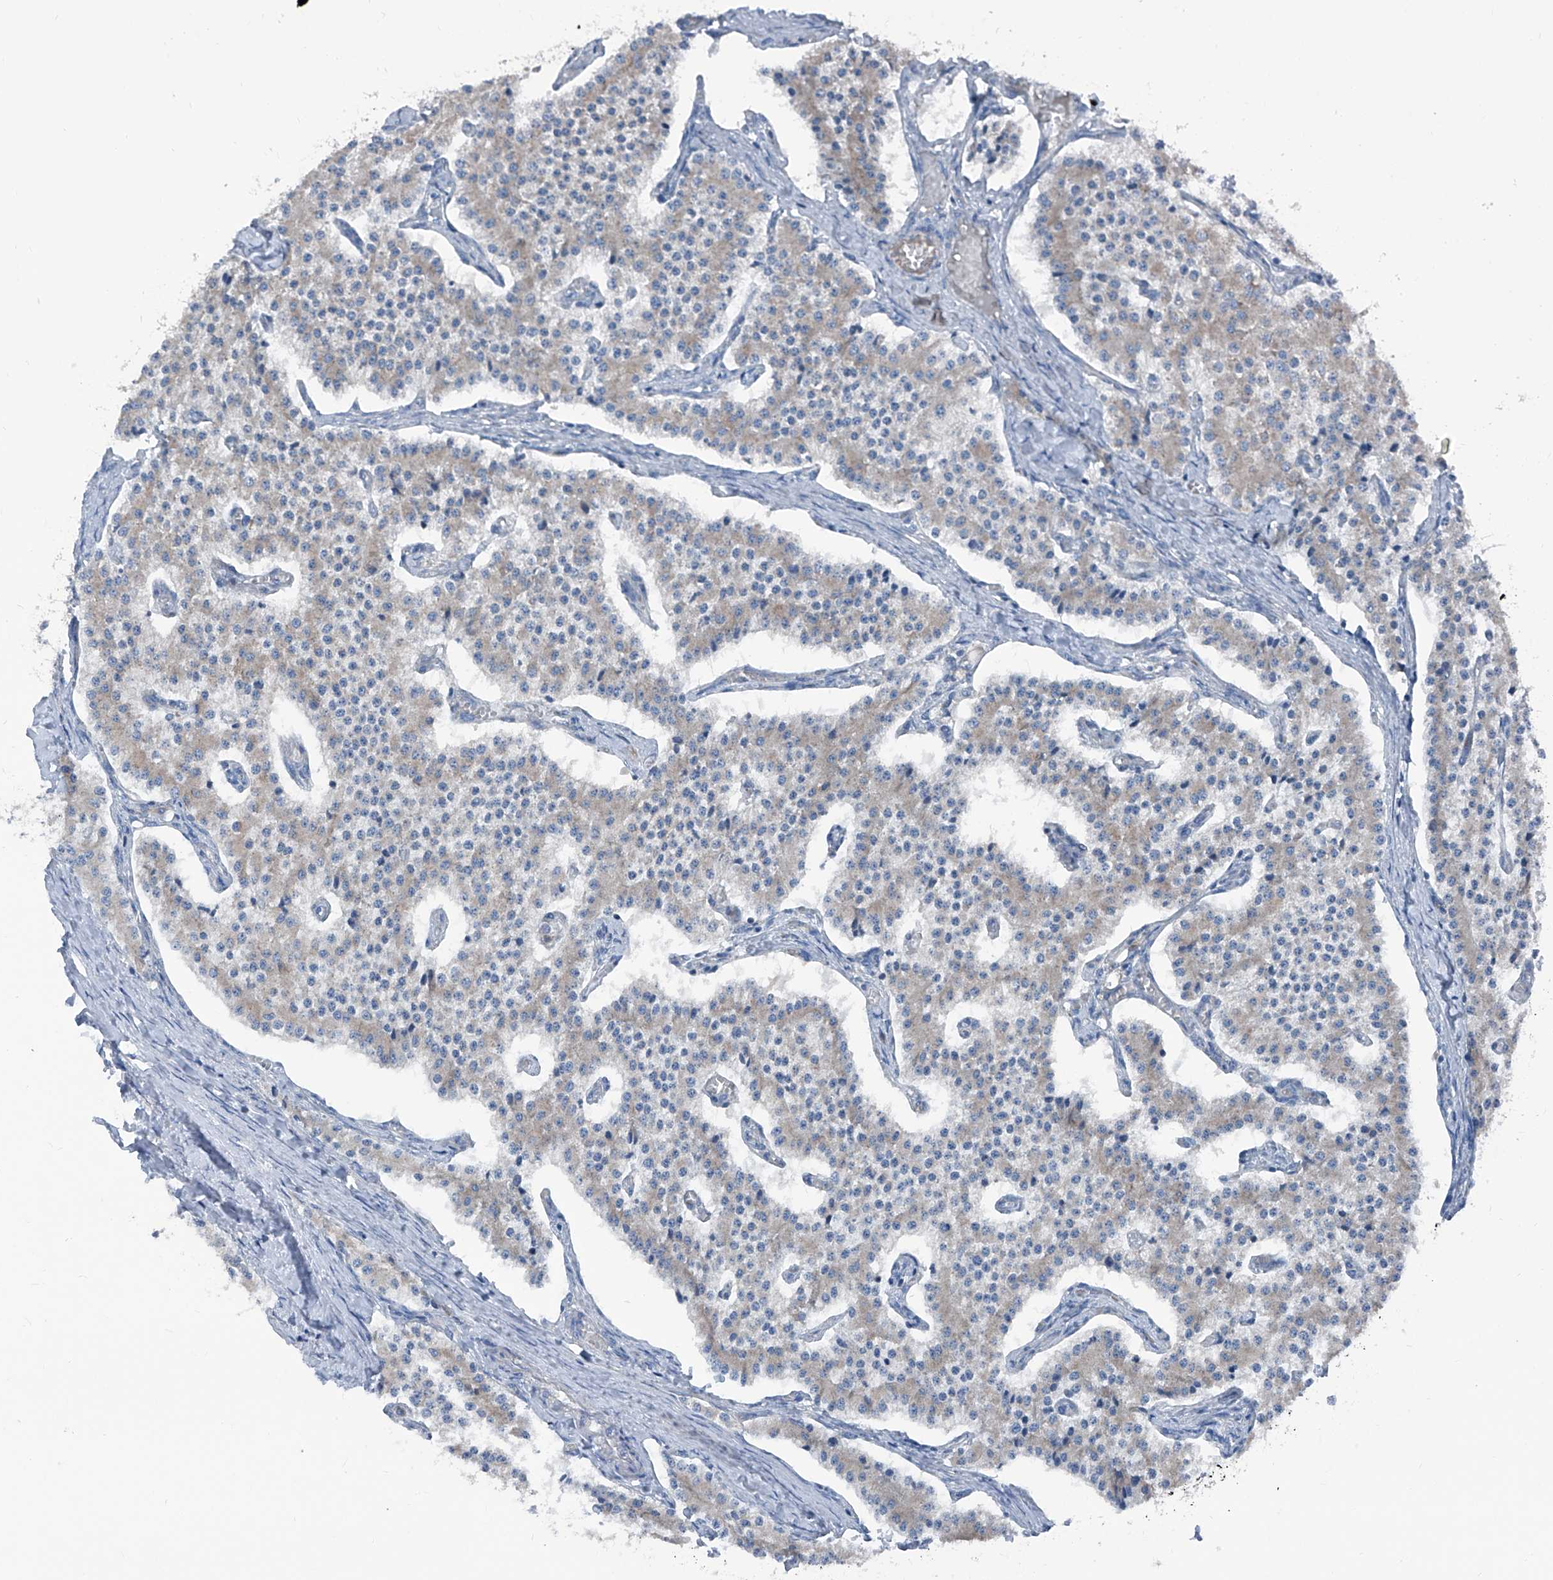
{"staining": {"intensity": "negative", "quantity": "none", "location": "none"}, "tissue": "carcinoid", "cell_type": "Tumor cells", "image_type": "cancer", "snomed": [{"axis": "morphology", "description": "Carcinoid, malignant, NOS"}, {"axis": "topography", "description": "Colon"}], "caption": "Immunohistochemical staining of human carcinoid demonstrates no significant expression in tumor cells. Nuclei are stained in blue.", "gene": "GPAT3", "patient": {"sex": "female", "age": 52}}